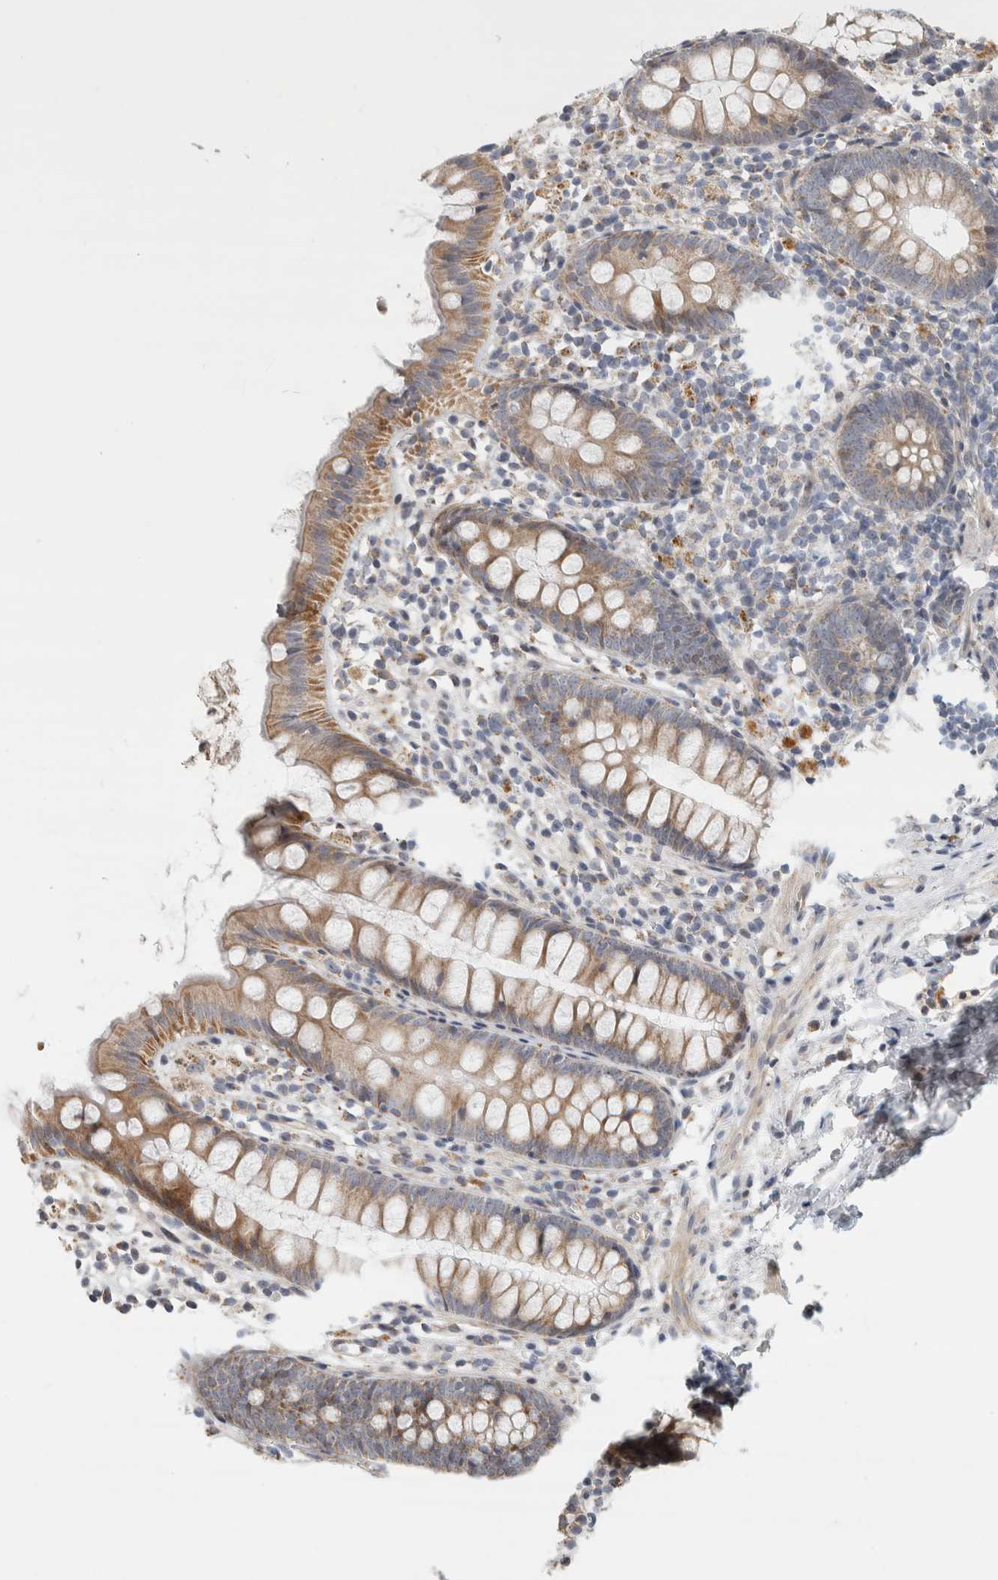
{"staining": {"intensity": "moderate", "quantity": ">75%", "location": "cytoplasmic/membranous"}, "tissue": "appendix", "cell_type": "Glandular cells", "image_type": "normal", "snomed": [{"axis": "morphology", "description": "Normal tissue, NOS"}, {"axis": "topography", "description": "Appendix"}], "caption": "IHC (DAB) staining of unremarkable appendix shows moderate cytoplasmic/membranous protein expression in about >75% of glandular cells. (brown staining indicates protein expression, while blue staining denotes nuclei).", "gene": "AFP", "patient": {"sex": "female", "age": 20}}